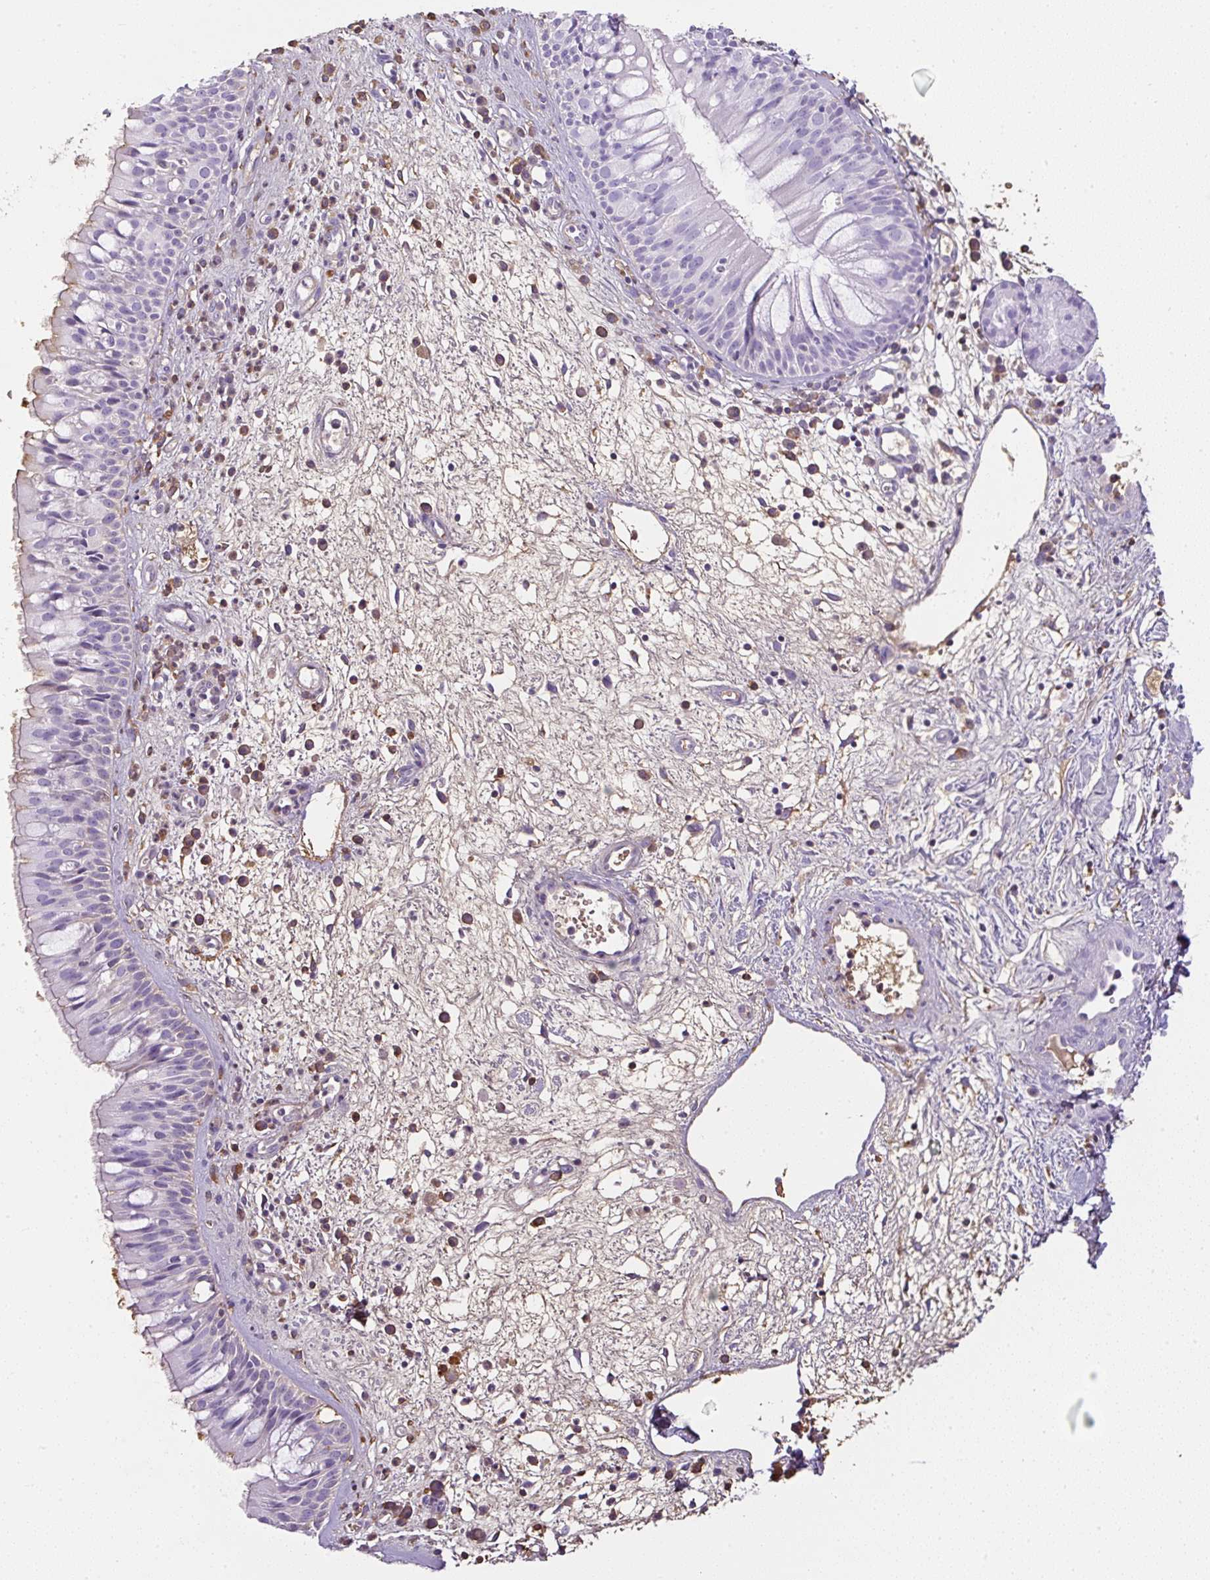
{"staining": {"intensity": "negative", "quantity": "none", "location": "none"}, "tissue": "nasopharynx", "cell_type": "Respiratory epithelial cells", "image_type": "normal", "snomed": [{"axis": "morphology", "description": "Normal tissue, NOS"}, {"axis": "topography", "description": "Nasopharynx"}], "caption": "This photomicrograph is of benign nasopharynx stained with immunohistochemistry to label a protein in brown with the nuclei are counter-stained blue. There is no positivity in respiratory epithelial cells. The staining is performed using DAB (3,3'-diaminobenzidine) brown chromogen with nuclei counter-stained in using hematoxylin.", "gene": "APOA1", "patient": {"sex": "male", "age": 65}}